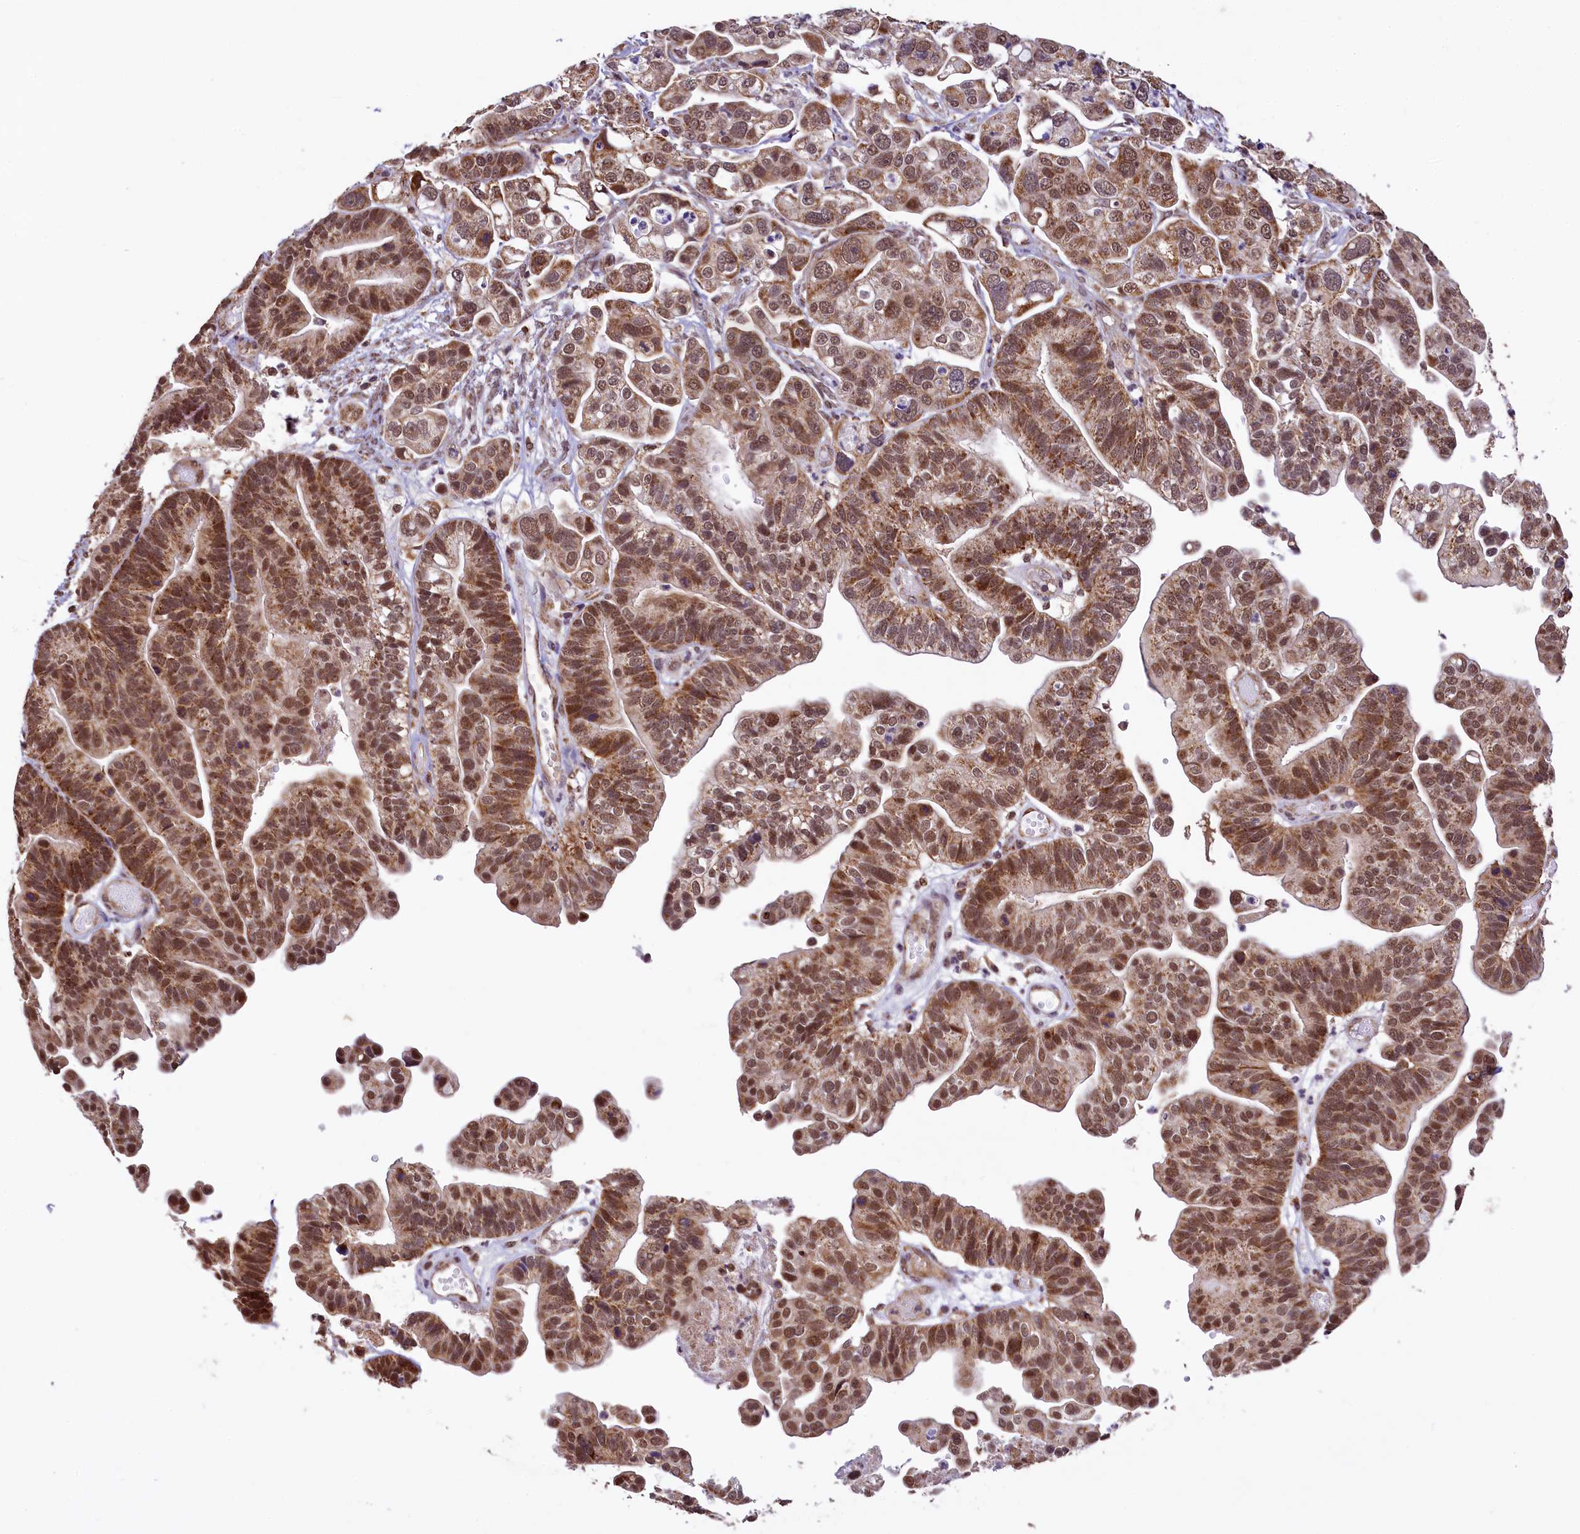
{"staining": {"intensity": "moderate", "quantity": ">75%", "location": "cytoplasmic/membranous,nuclear"}, "tissue": "ovarian cancer", "cell_type": "Tumor cells", "image_type": "cancer", "snomed": [{"axis": "morphology", "description": "Cystadenocarcinoma, serous, NOS"}, {"axis": "topography", "description": "Ovary"}], "caption": "Serous cystadenocarcinoma (ovarian) stained with immunohistochemistry exhibits moderate cytoplasmic/membranous and nuclear staining in about >75% of tumor cells.", "gene": "PAF1", "patient": {"sex": "female", "age": 56}}